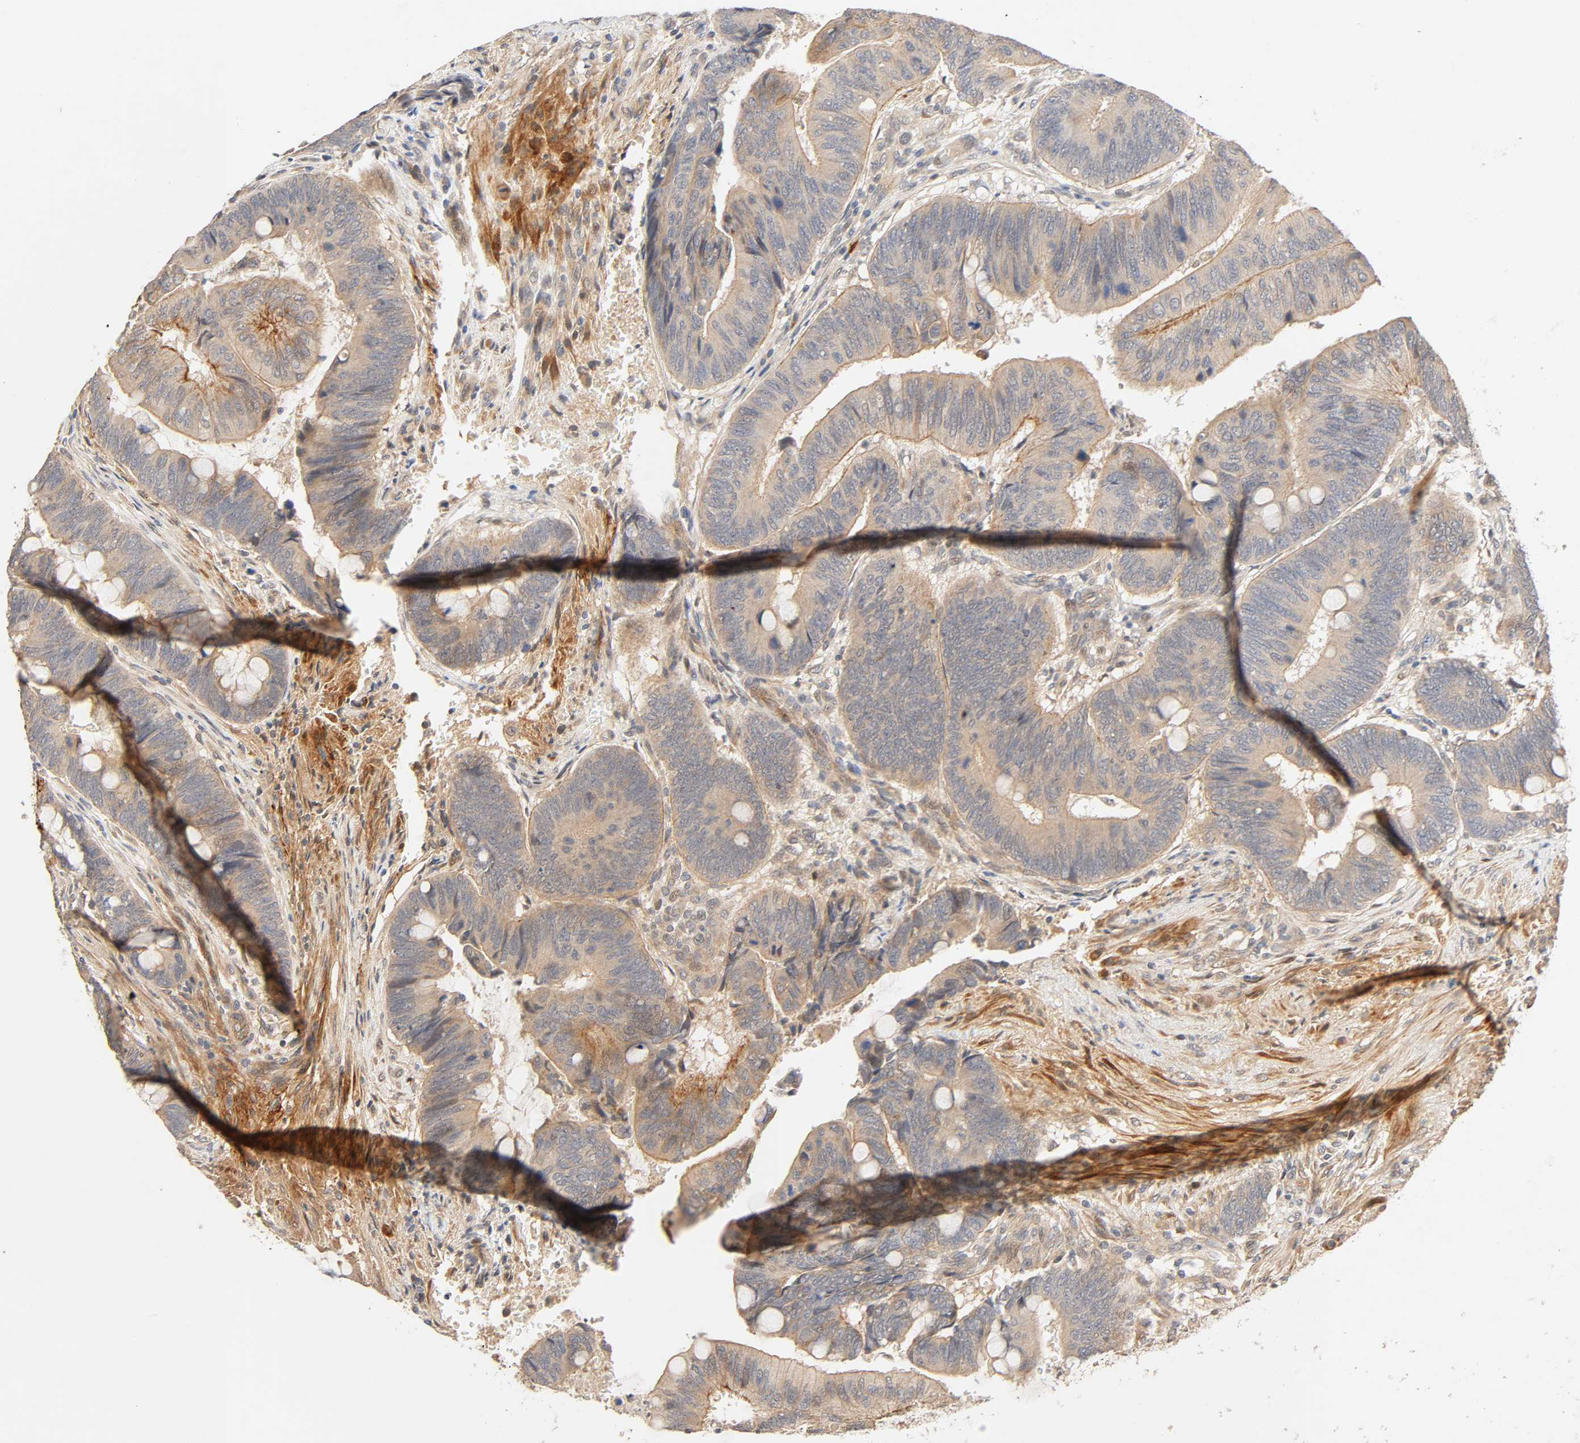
{"staining": {"intensity": "moderate", "quantity": ">75%", "location": "cytoplasmic/membranous"}, "tissue": "colorectal cancer", "cell_type": "Tumor cells", "image_type": "cancer", "snomed": [{"axis": "morphology", "description": "Normal tissue, NOS"}, {"axis": "morphology", "description": "Adenocarcinoma, NOS"}, {"axis": "topography", "description": "Rectum"}], "caption": "An immunohistochemistry (IHC) photomicrograph of tumor tissue is shown. Protein staining in brown shows moderate cytoplasmic/membranous positivity in colorectal cancer within tumor cells.", "gene": "CACNA1G", "patient": {"sex": "male", "age": 92}}